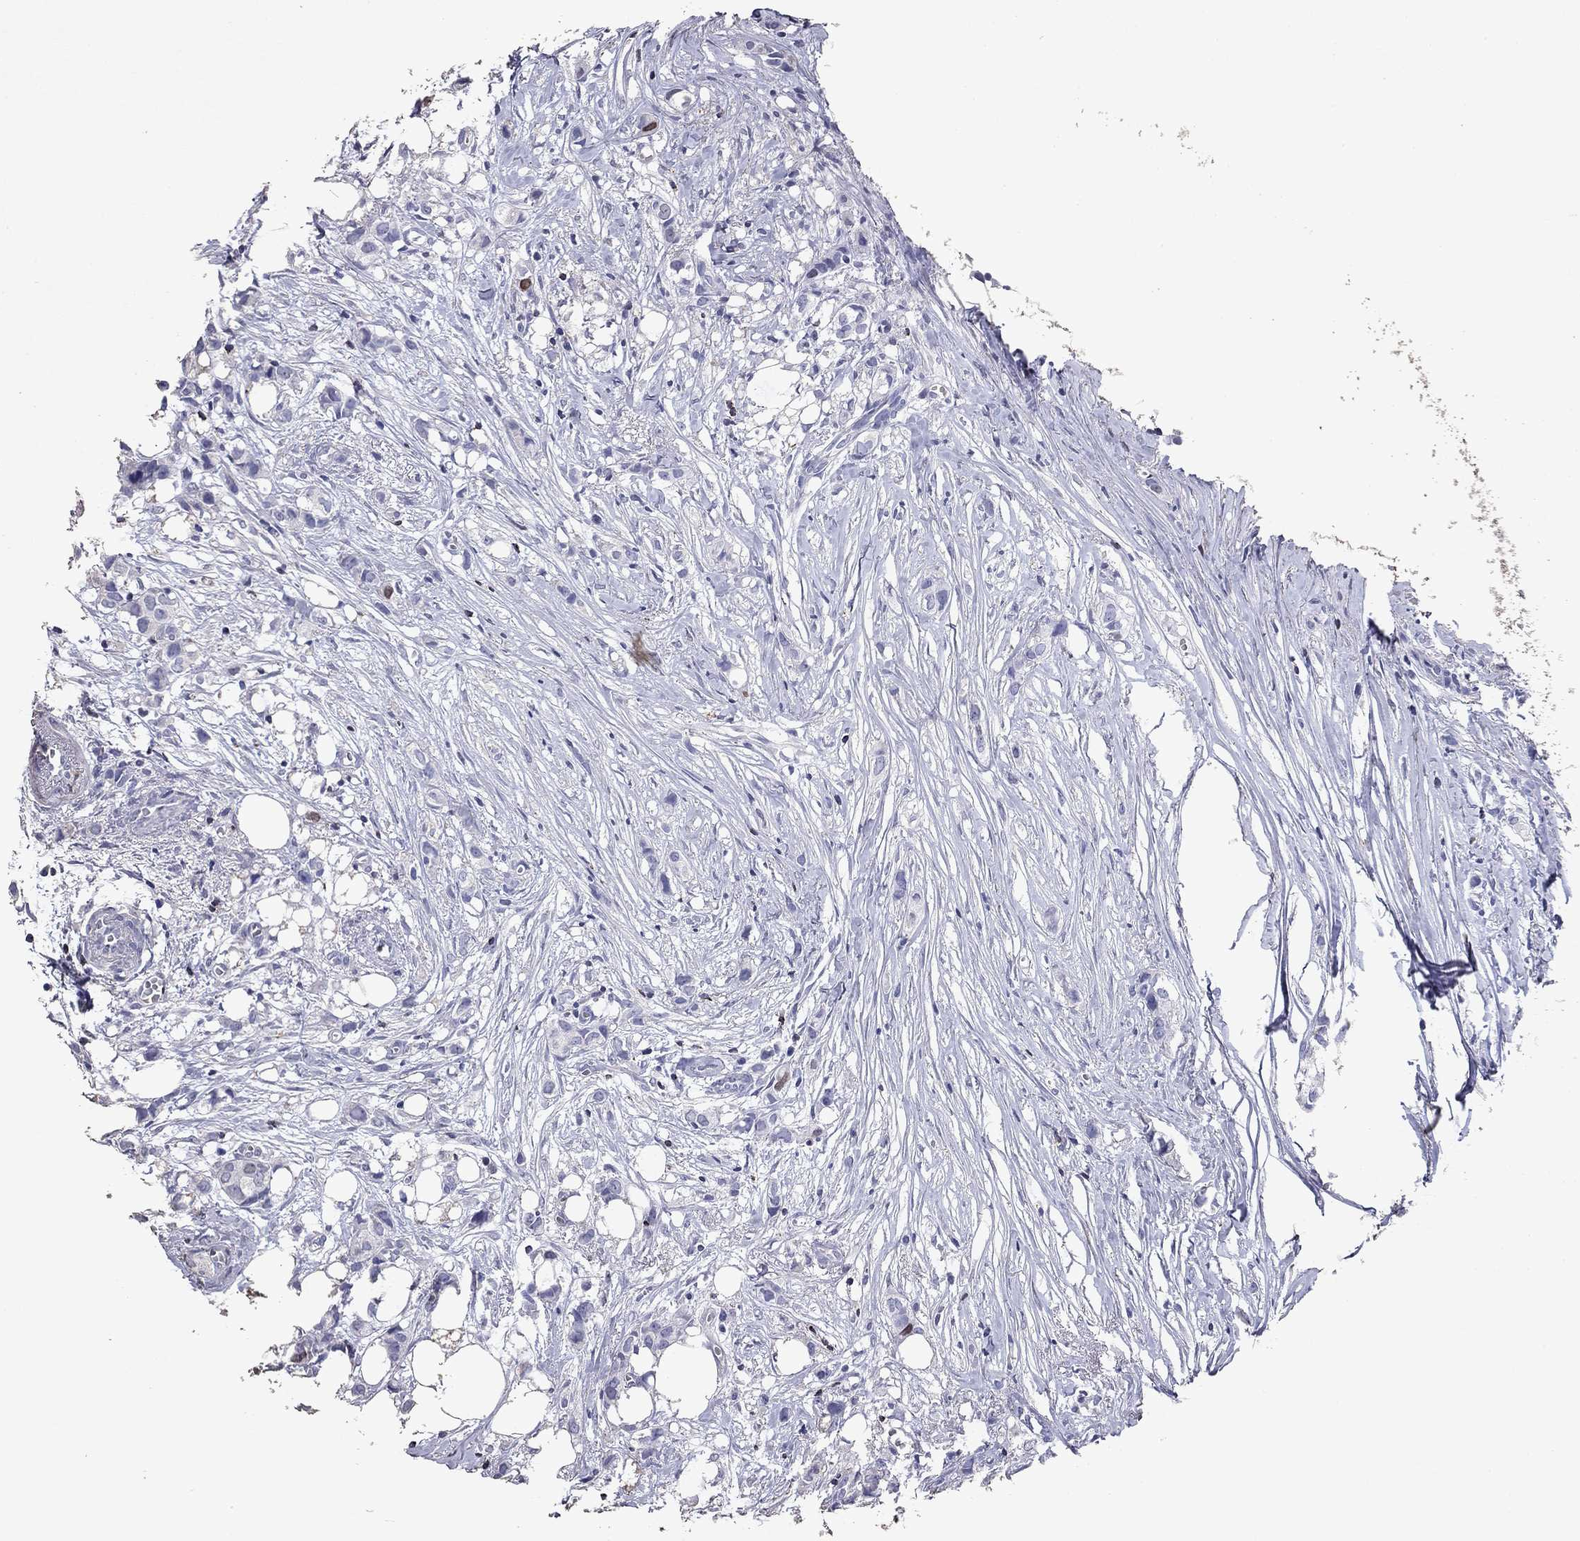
{"staining": {"intensity": "weak", "quantity": "<25%", "location": "nuclear"}, "tissue": "breast cancer", "cell_type": "Tumor cells", "image_type": "cancer", "snomed": [{"axis": "morphology", "description": "Duct carcinoma"}, {"axis": "topography", "description": "Breast"}], "caption": "Tumor cells are negative for brown protein staining in breast invasive ductal carcinoma. (Stains: DAB (3,3'-diaminobenzidine) immunohistochemistry with hematoxylin counter stain, Microscopy: brightfield microscopy at high magnification).", "gene": "GZMK", "patient": {"sex": "female", "age": 85}}